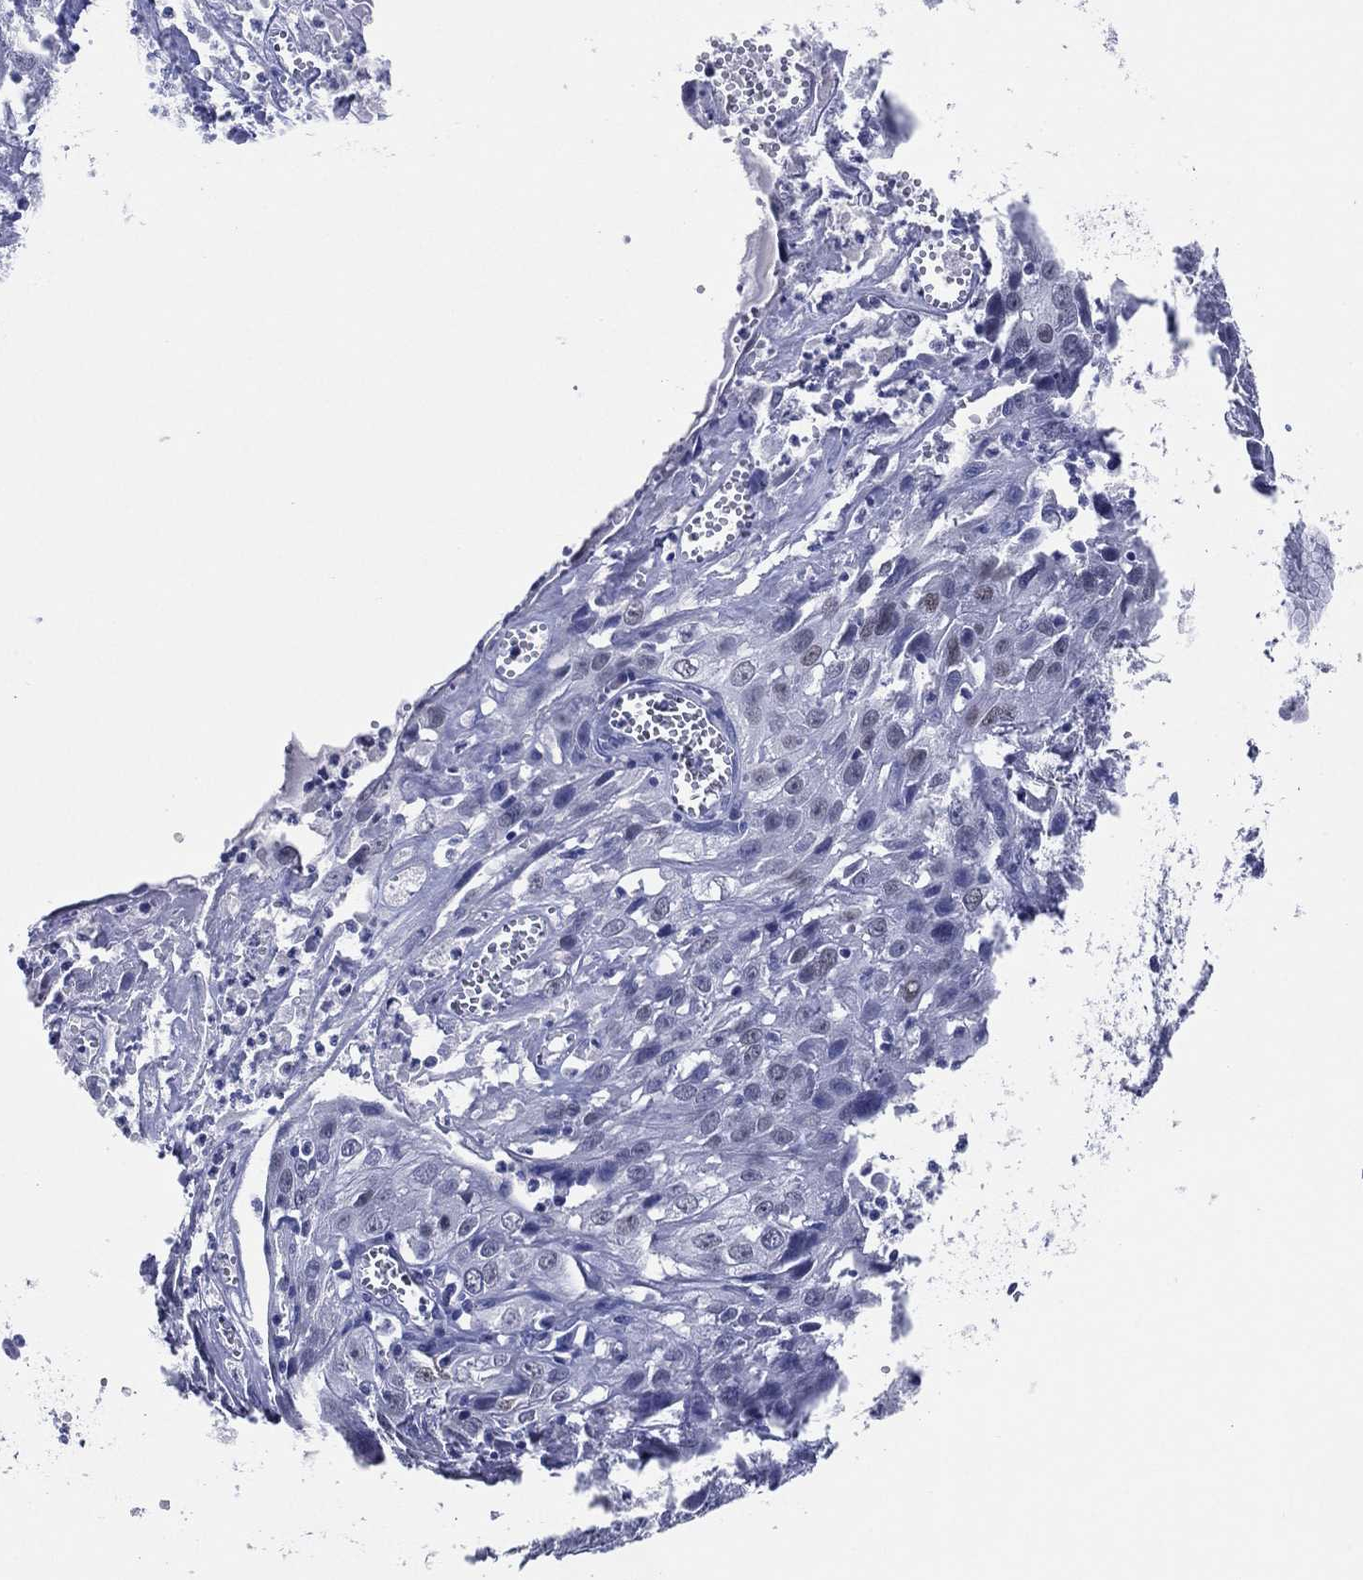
{"staining": {"intensity": "weak", "quantity": "<25%", "location": "nuclear"}, "tissue": "cervical cancer", "cell_type": "Tumor cells", "image_type": "cancer", "snomed": [{"axis": "morphology", "description": "Squamous cell carcinoma, NOS"}, {"axis": "topography", "description": "Cervix"}], "caption": "IHC of cervical cancer shows no staining in tumor cells. The staining was performed using DAB (3,3'-diaminobenzidine) to visualize the protein expression in brown, while the nuclei were stained in blue with hematoxylin (Magnification: 20x).", "gene": "TFAP2A", "patient": {"sex": "female", "age": 32}}